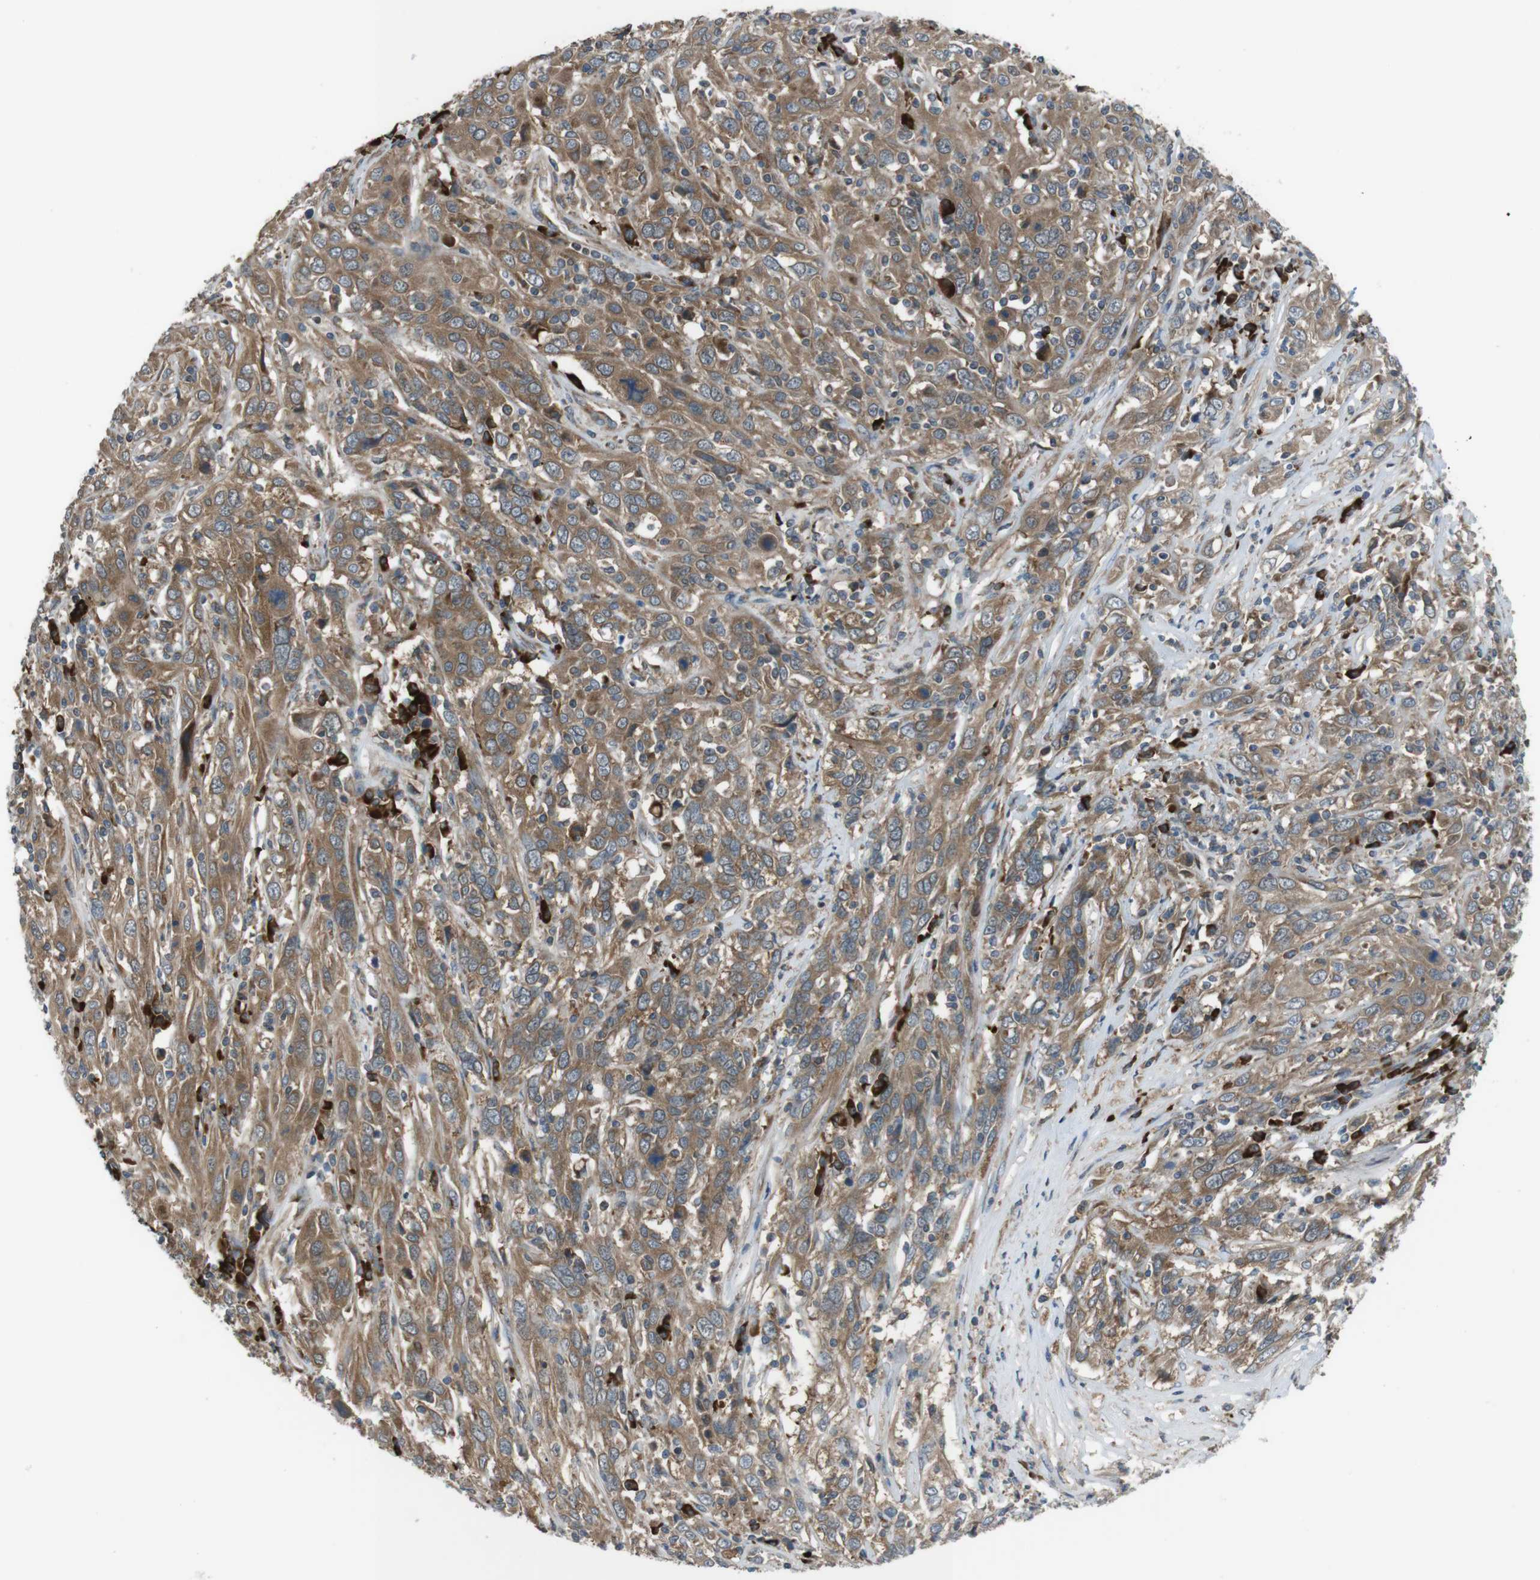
{"staining": {"intensity": "moderate", "quantity": ">75%", "location": "cytoplasmic/membranous"}, "tissue": "cervical cancer", "cell_type": "Tumor cells", "image_type": "cancer", "snomed": [{"axis": "morphology", "description": "Squamous cell carcinoma, NOS"}, {"axis": "topography", "description": "Cervix"}], "caption": "About >75% of tumor cells in human cervical cancer (squamous cell carcinoma) display moderate cytoplasmic/membranous protein positivity as visualized by brown immunohistochemical staining.", "gene": "SSR3", "patient": {"sex": "female", "age": 46}}